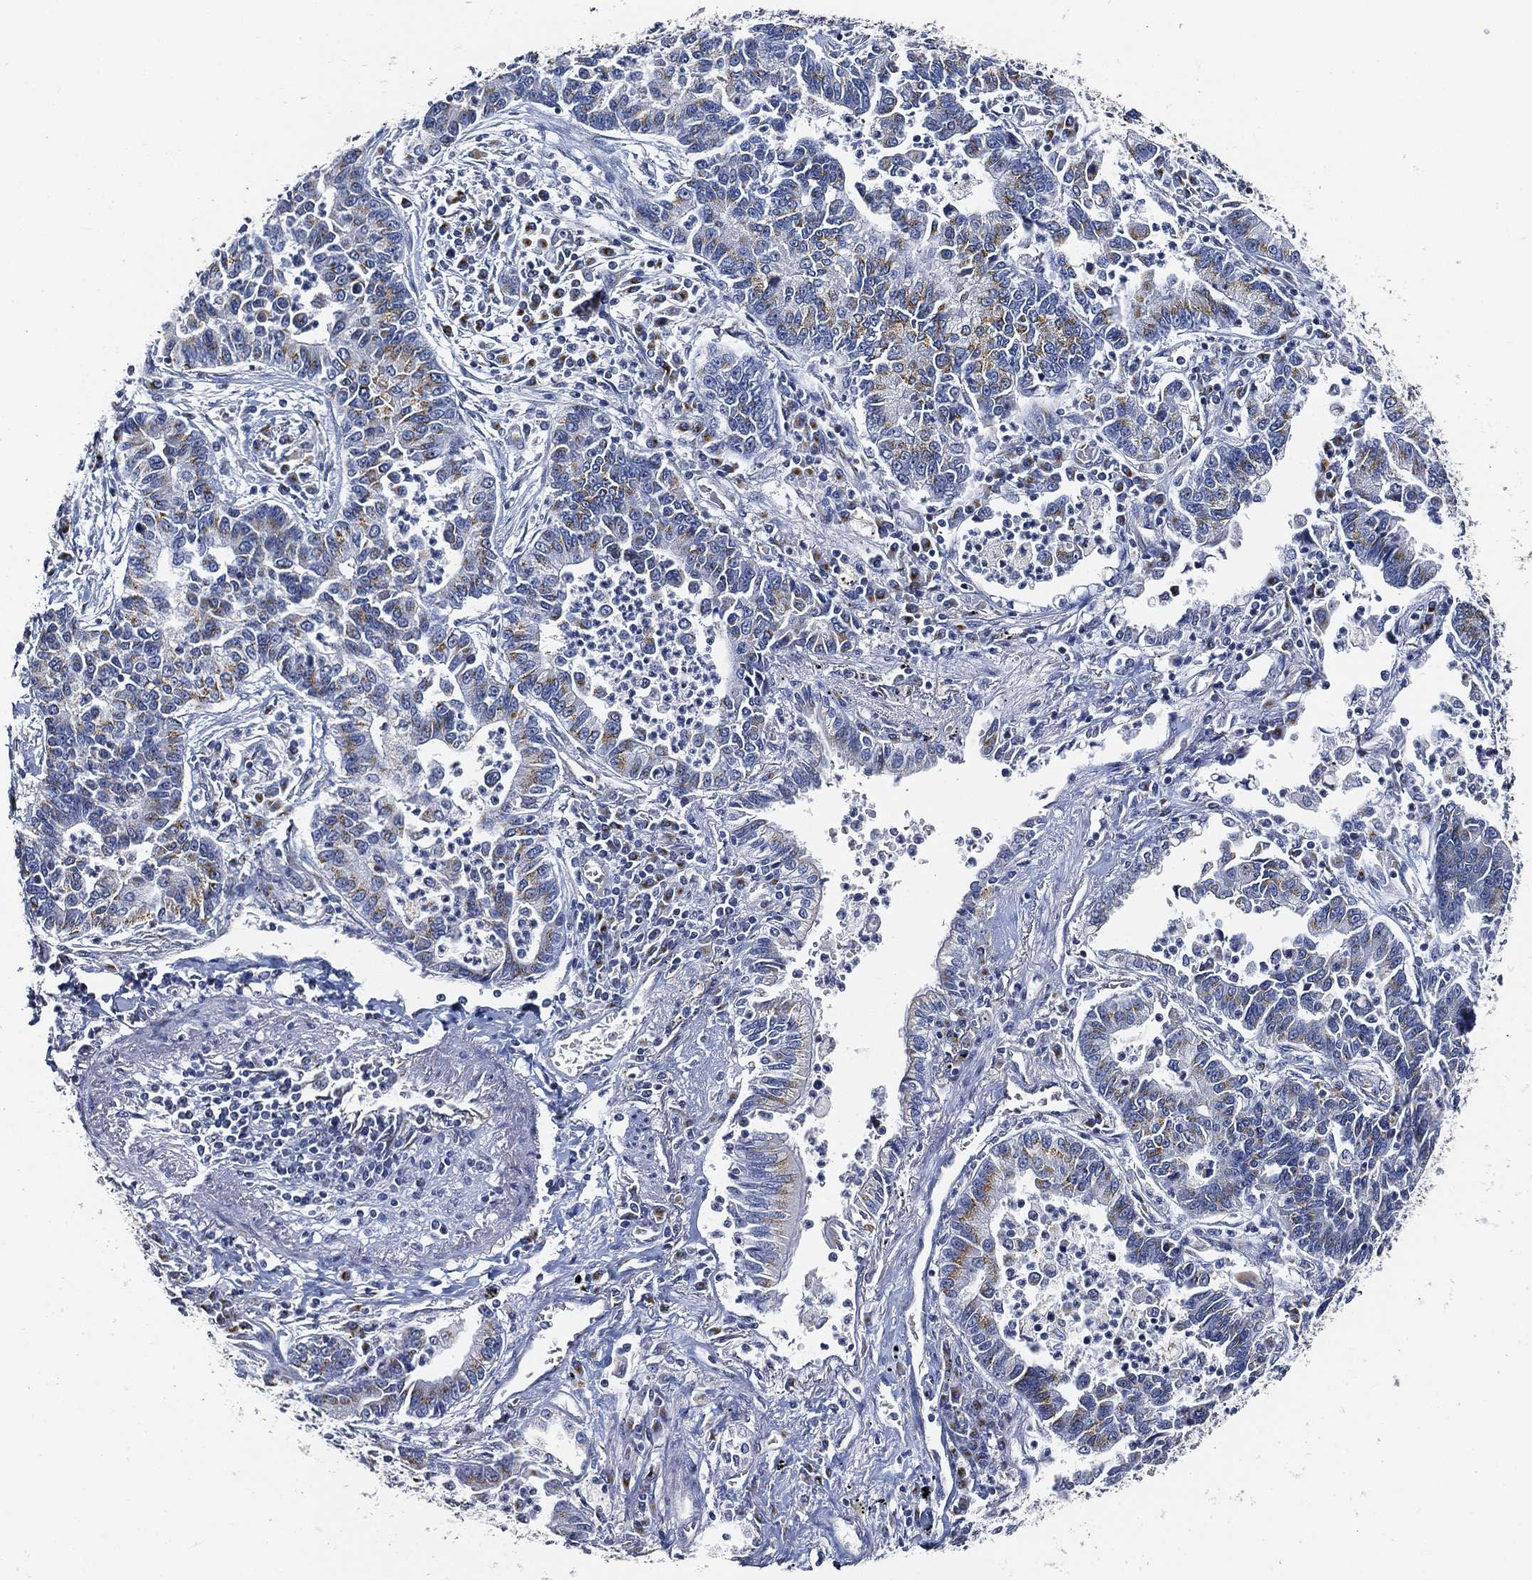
{"staining": {"intensity": "moderate", "quantity": "<25%", "location": "cytoplasmic/membranous"}, "tissue": "lung cancer", "cell_type": "Tumor cells", "image_type": "cancer", "snomed": [{"axis": "morphology", "description": "Adenocarcinoma, NOS"}, {"axis": "topography", "description": "Lung"}], "caption": "A brown stain shows moderate cytoplasmic/membranous staining of a protein in human lung cancer (adenocarcinoma) tumor cells. The protein of interest is shown in brown color, while the nuclei are stained blue.", "gene": "TICAM1", "patient": {"sex": "female", "age": 57}}